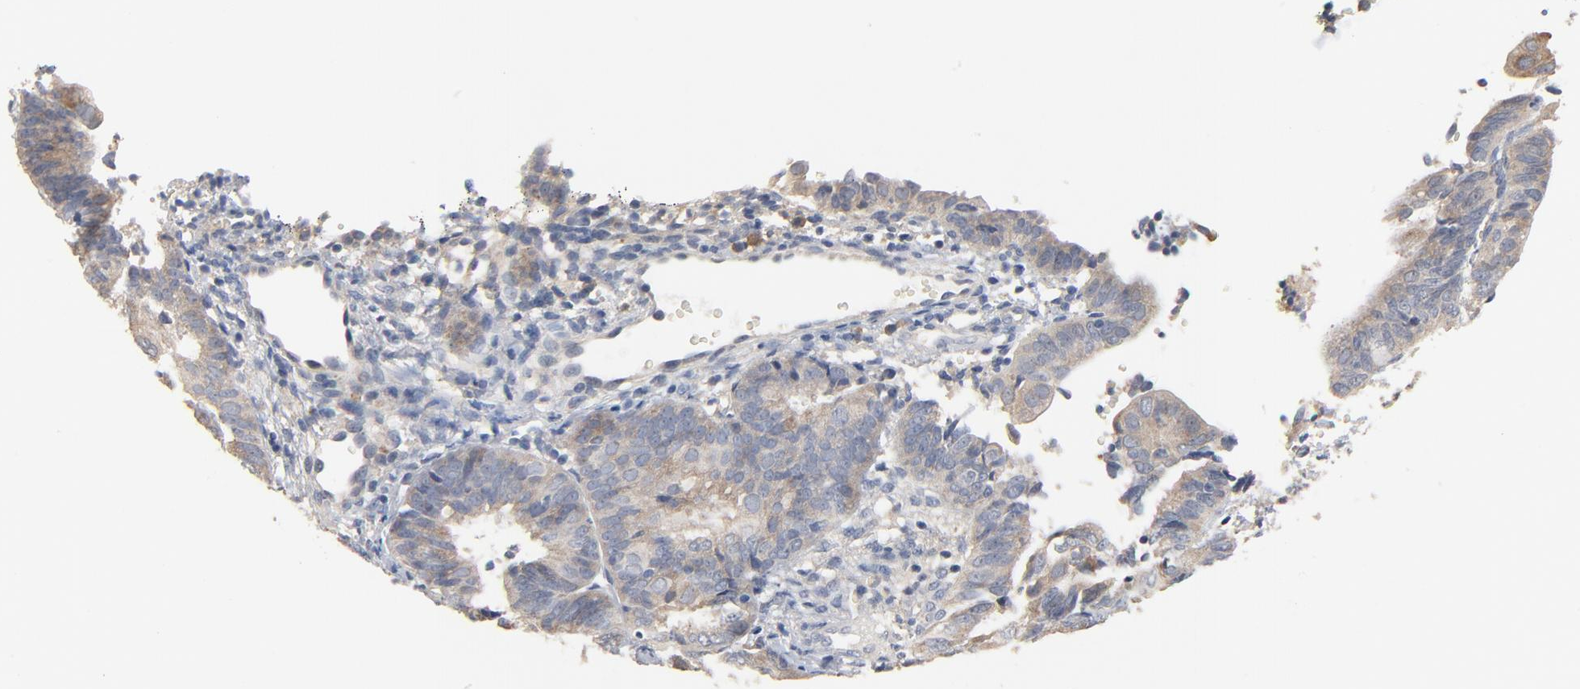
{"staining": {"intensity": "negative", "quantity": "none", "location": "none"}, "tissue": "endometrial cancer", "cell_type": "Tumor cells", "image_type": "cancer", "snomed": [{"axis": "morphology", "description": "Adenocarcinoma, NOS"}, {"axis": "topography", "description": "Endometrium"}], "caption": "Endometrial adenocarcinoma stained for a protein using immunohistochemistry reveals no expression tumor cells.", "gene": "ZDHHC8", "patient": {"sex": "female", "age": 63}}